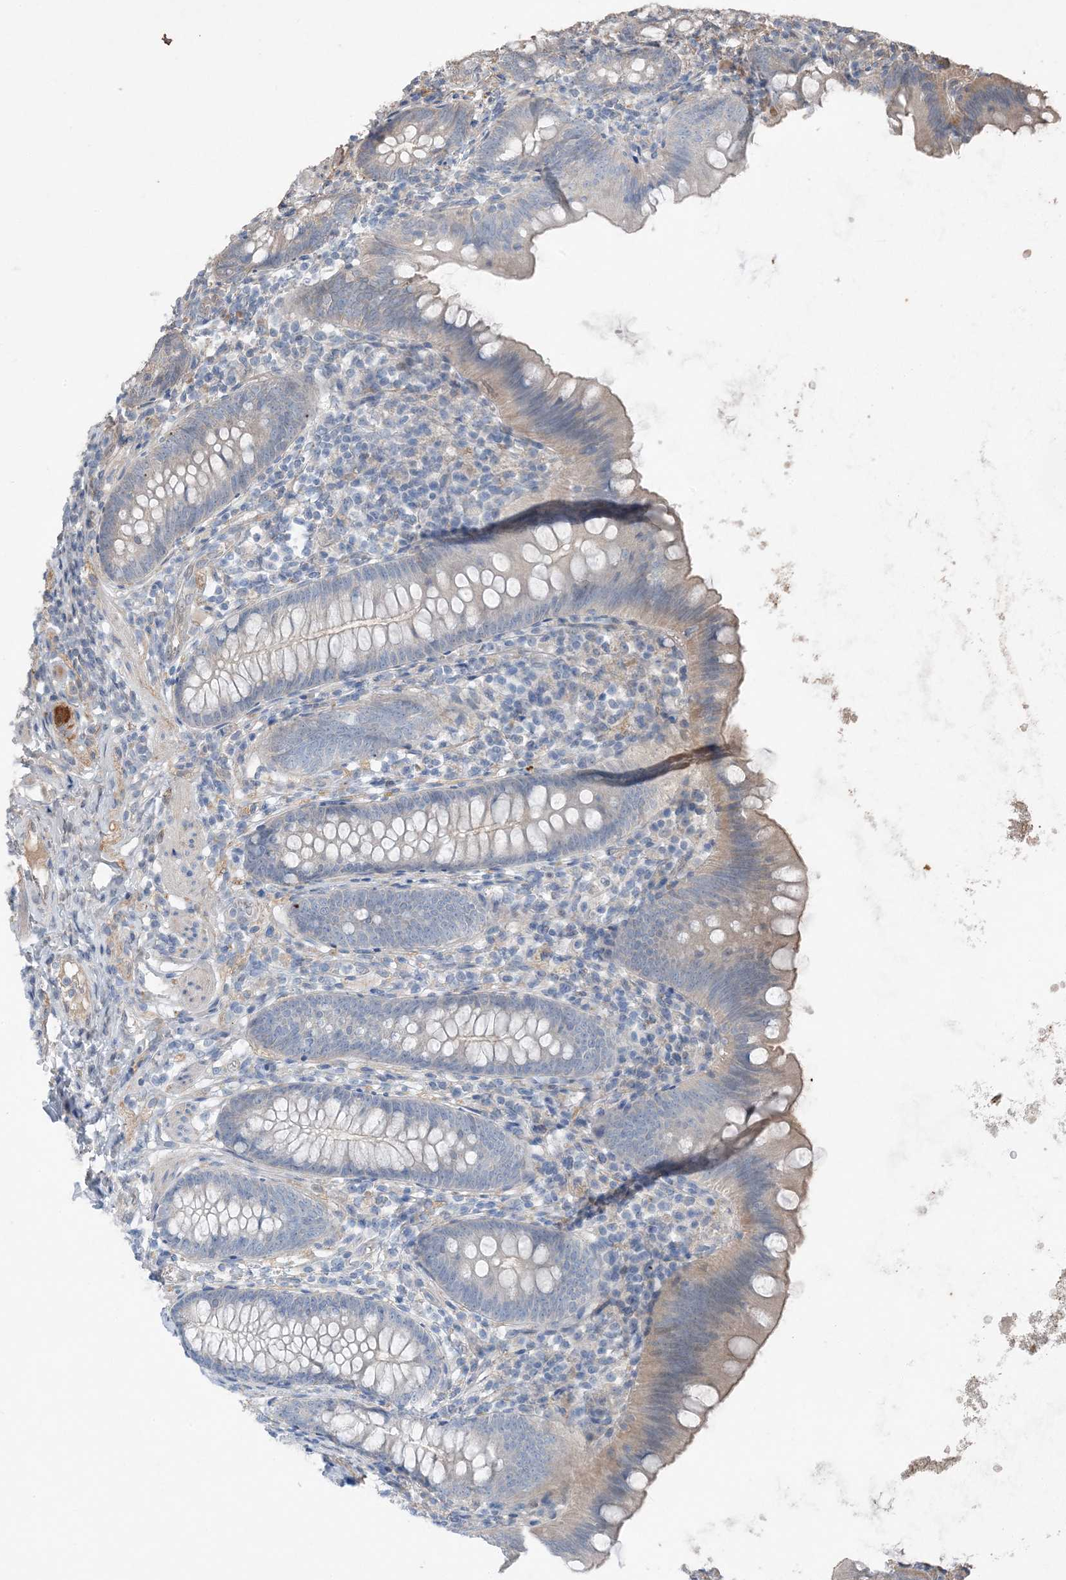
{"staining": {"intensity": "weak", "quantity": "<25%", "location": "cytoplasmic/membranous"}, "tissue": "appendix", "cell_type": "Glandular cells", "image_type": "normal", "snomed": [{"axis": "morphology", "description": "Normal tissue, NOS"}, {"axis": "topography", "description": "Appendix"}], "caption": "DAB (3,3'-diaminobenzidine) immunohistochemical staining of unremarkable human appendix exhibits no significant positivity in glandular cells.", "gene": "NCOA7", "patient": {"sex": "female", "age": 62}}